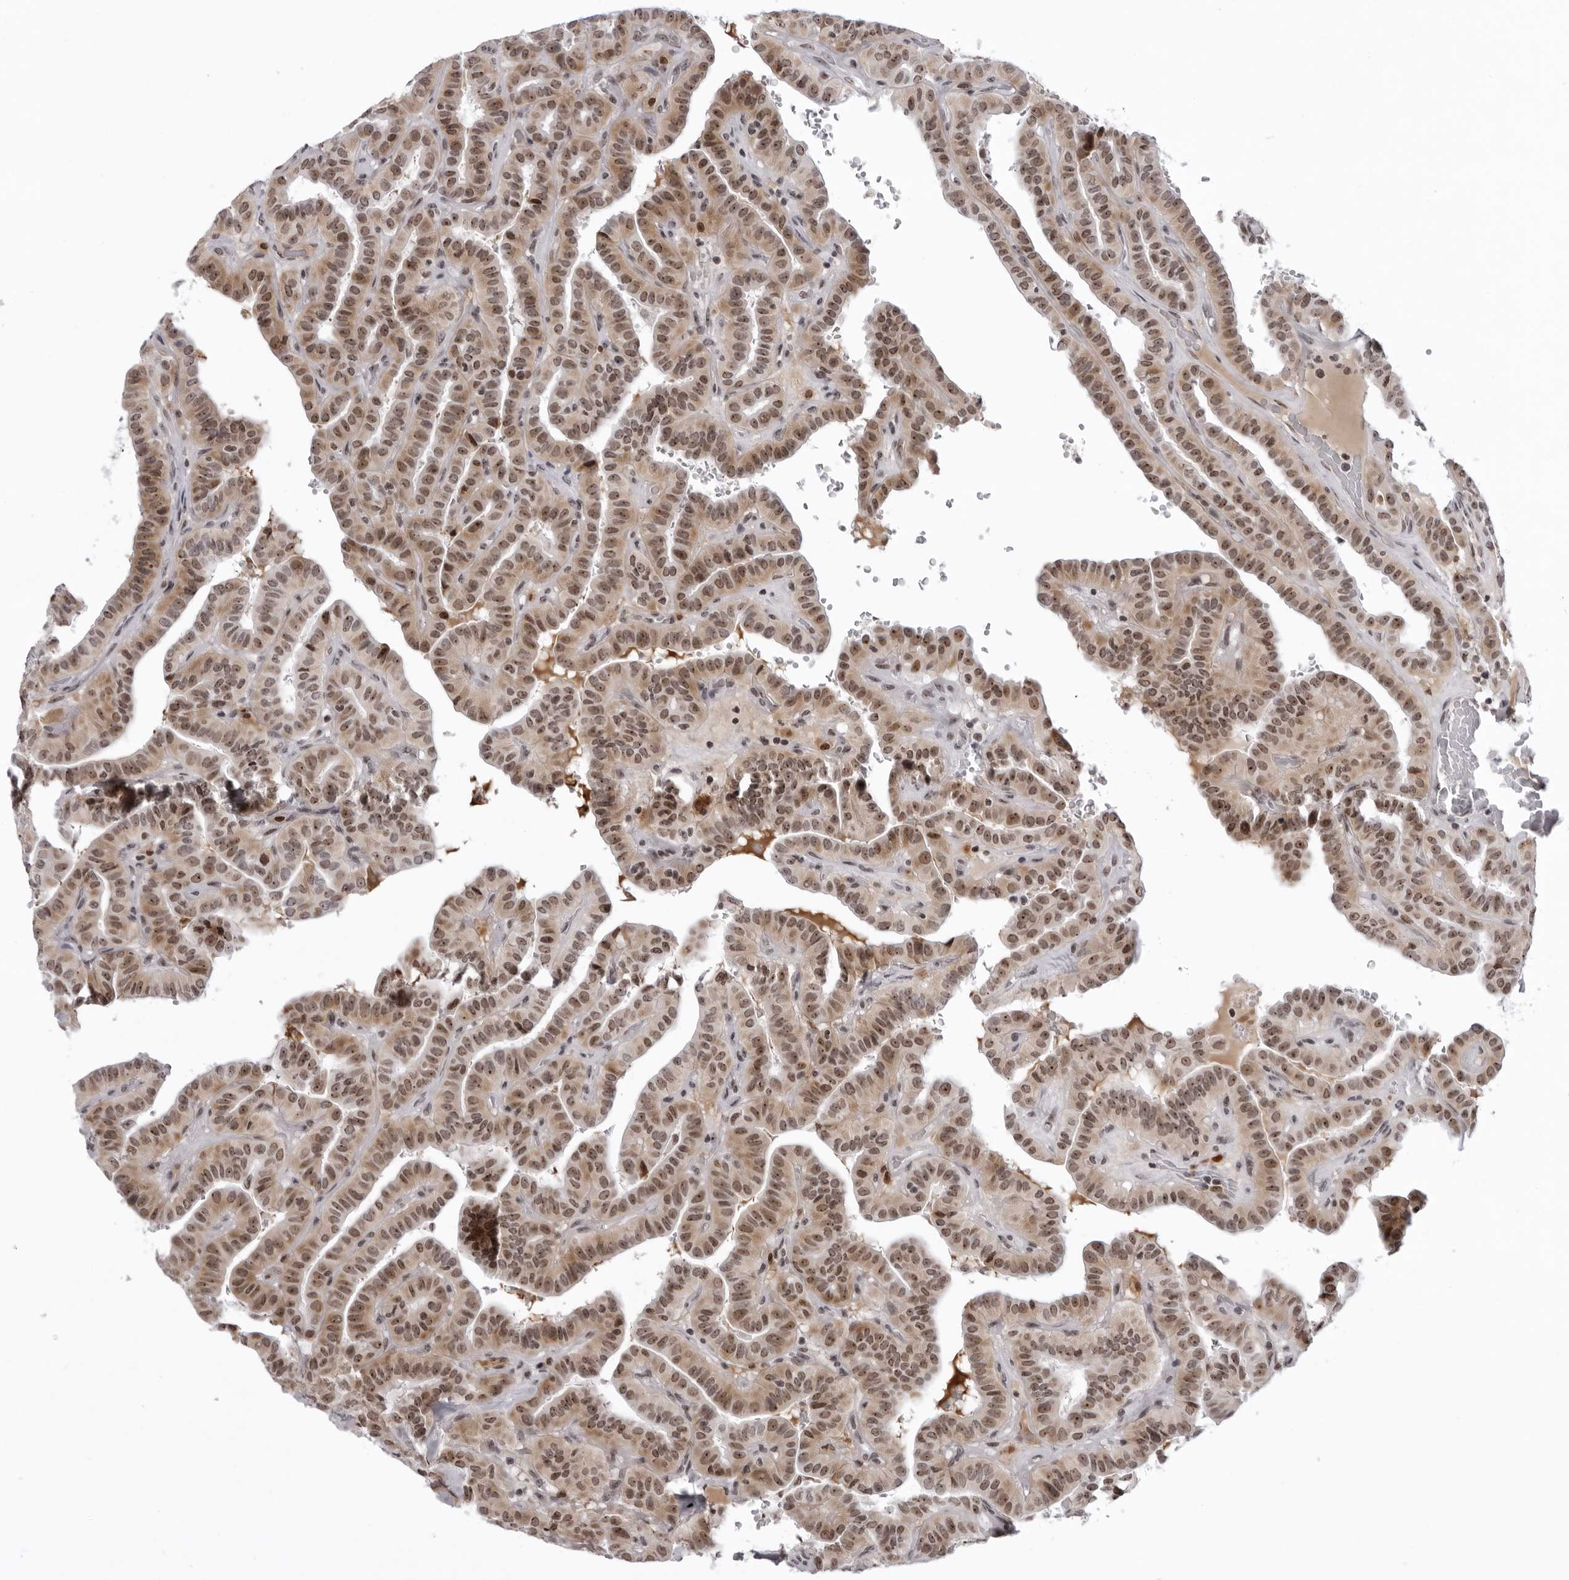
{"staining": {"intensity": "moderate", "quantity": ">75%", "location": "nuclear"}, "tissue": "thyroid cancer", "cell_type": "Tumor cells", "image_type": "cancer", "snomed": [{"axis": "morphology", "description": "Papillary adenocarcinoma, NOS"}, {"axis": "topography", "description": "Thyroid gland"}], "caption": "A high-resolution micrograph shows IHC staining of papillary adenocarcinoma (thyroid), which shows moderate nuclear staining in about >75% of tumor cells.", "gene": "EXOSC10", "patient": {"sex": "male", "age": 77}}